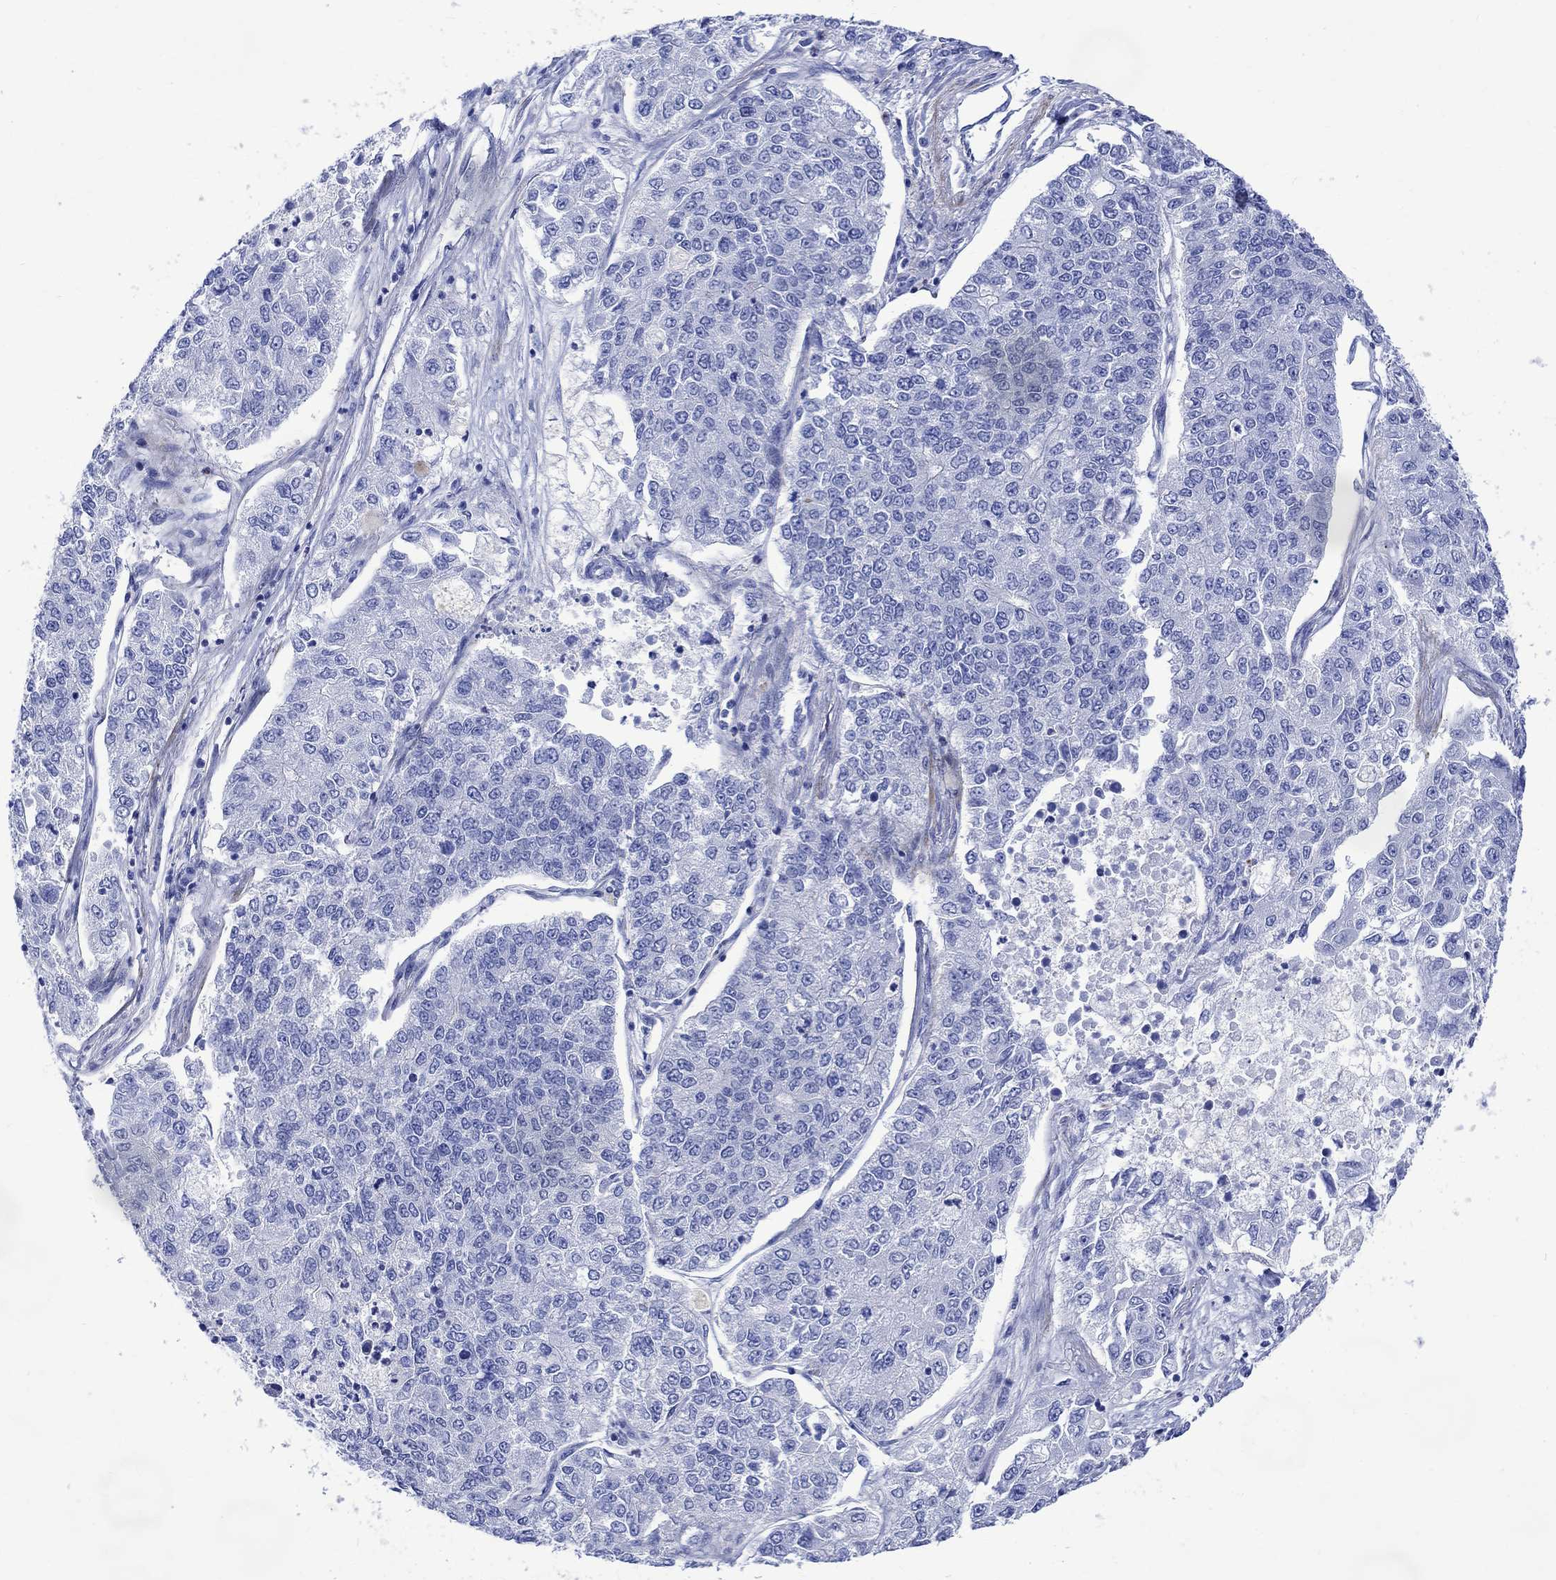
{"staining": {"intensity": "weak", "quantity": "<25%", "location": "cytoplasmic/membranous"}, "tissue": "lung cancer", "cell_type": "Tumor cells", "image_type": "cancer", "snomed": [{"axis": "morphology", "description": "Adenocarcinoma, NOS"}, {"axis": "topography", "description": "Lung"}], "caption": "Photomicrograph shows no protein expression in tumor cells of adenocarcinoma (lung) tissue.", "gene": "PARVB", "patient": {"sex": "male", "age": 49}}